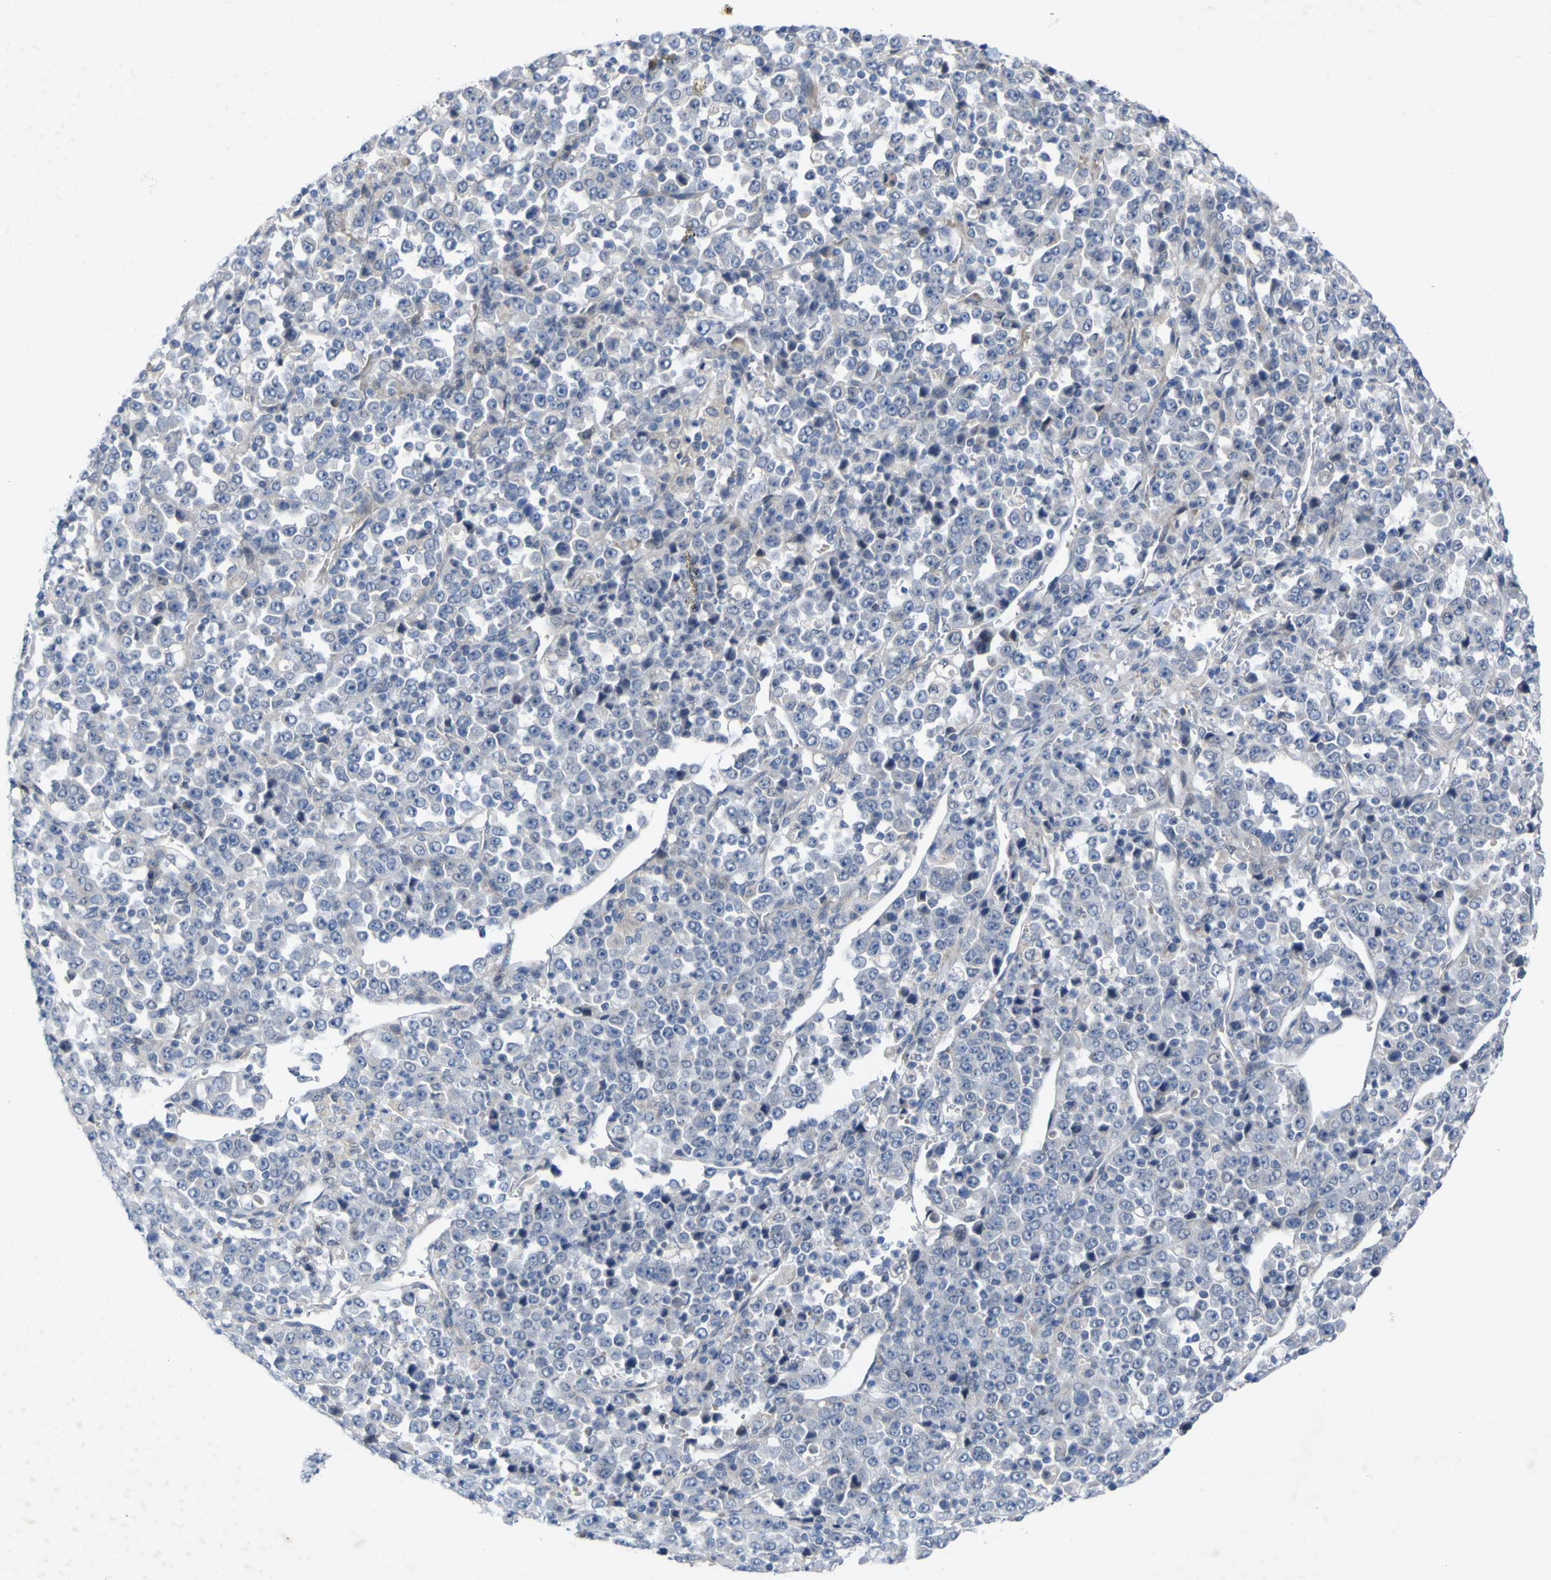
{"staining": {"intensity": "negative", "quantity": "none", "location": "none"}, "tissue": "stomach cancer", "cell_type": "Tumor cells", "image_type": "cancer", "snomed": [{"axis": "morphology", "description": "Normal tissue, NOS"}, {"axis": "morphology", "description": "Adenocarcinoma, NOS"}, {"axis": "topography", "description": "Stomach, upper"}, {"axis": "topography", "description": "Stomach"}], "caption": "This is an immunohistochemistry micrograph of adenocarcinoma (stomach). There is no staining in tumor cells.", "gene": "NAV1", "patient": {"sex": "male", "age": 59}}